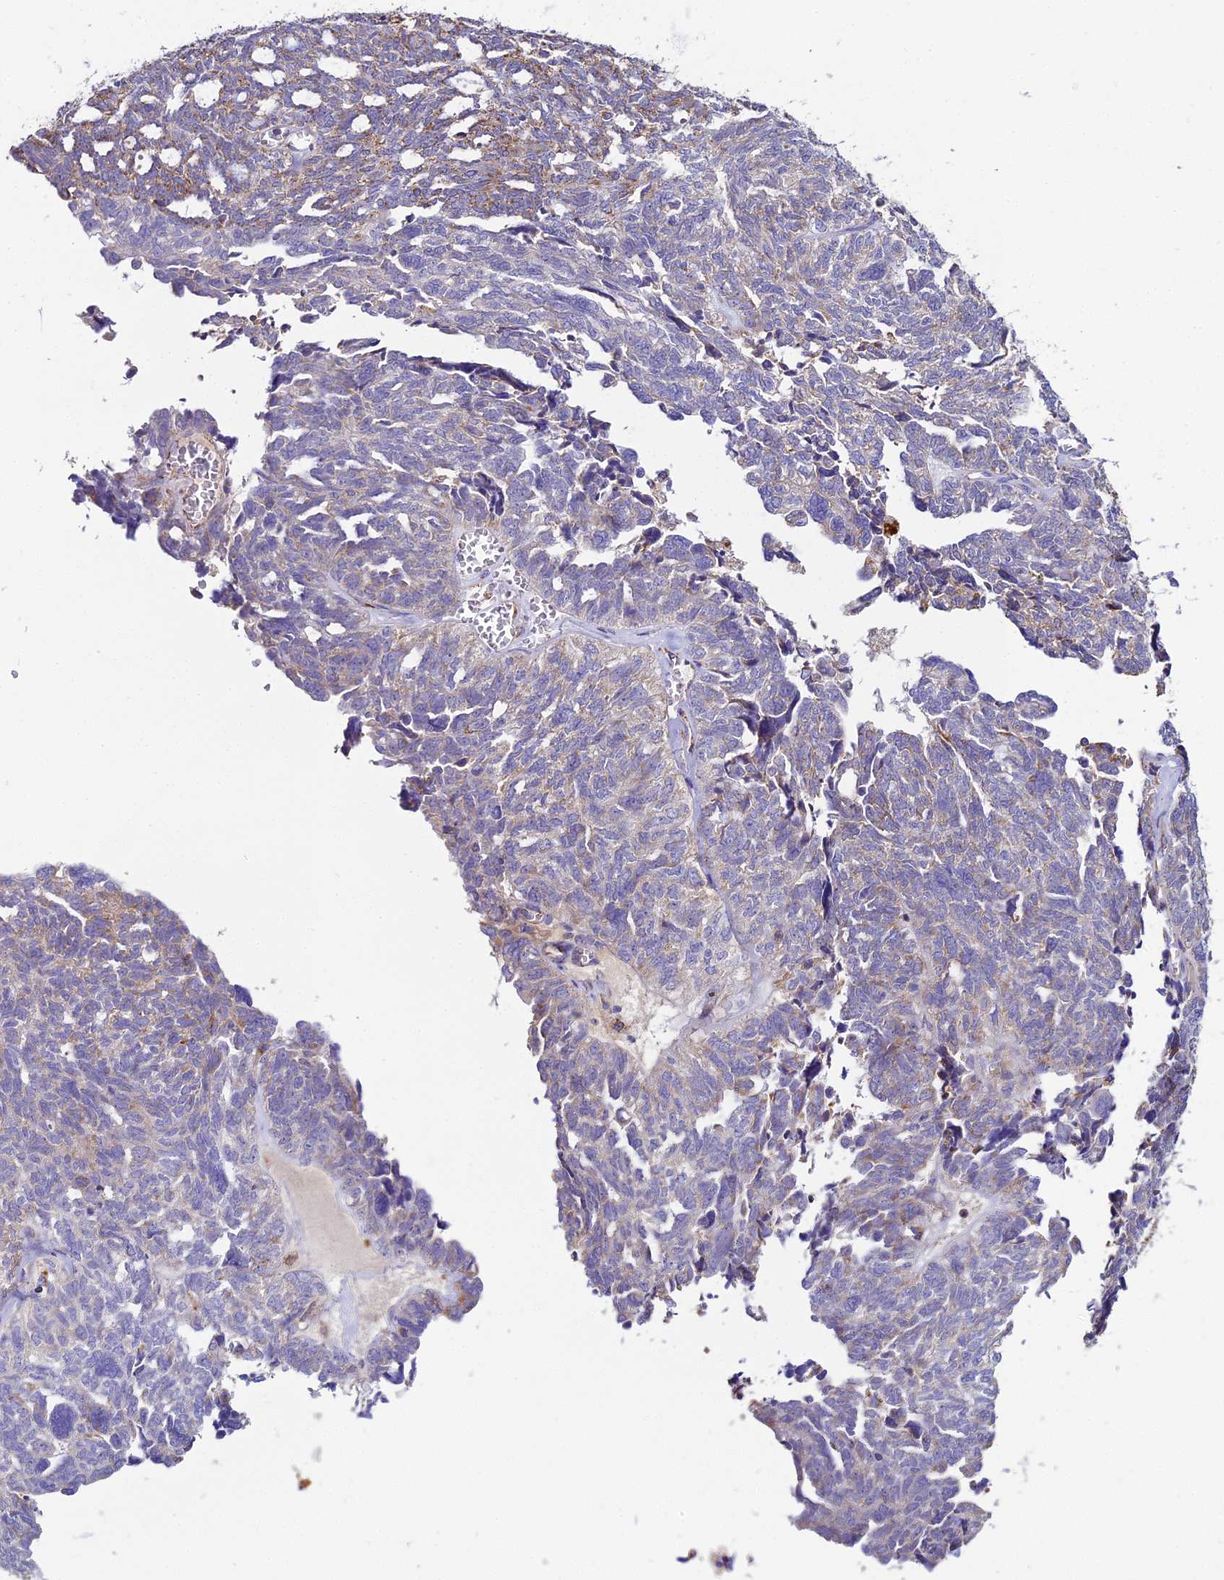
{"staining": {"intensity": "weak", "quantity": "<25%", "location": "cytoplasmic/membranous"}, "tissue": "ovarian cancer", "cell_type": "Tumor cells", "image_type": "cancer", "snomed": [{"axis": "morphology", "description": "Cystadenocarcinoma, serous, NOS"}, {"axis": "topography", "description": "Ovary"}], "caption": "This histopathology image is of serous cystadenocarcinoma (ovarian) stained with immunohistochemistry to label a protein in brown with the nuclei are counter-stained blue. There is no positivity in tumor cells.", "gene": "NIPSNAP3A", "patient": {"sex": "female", "age": 79}}